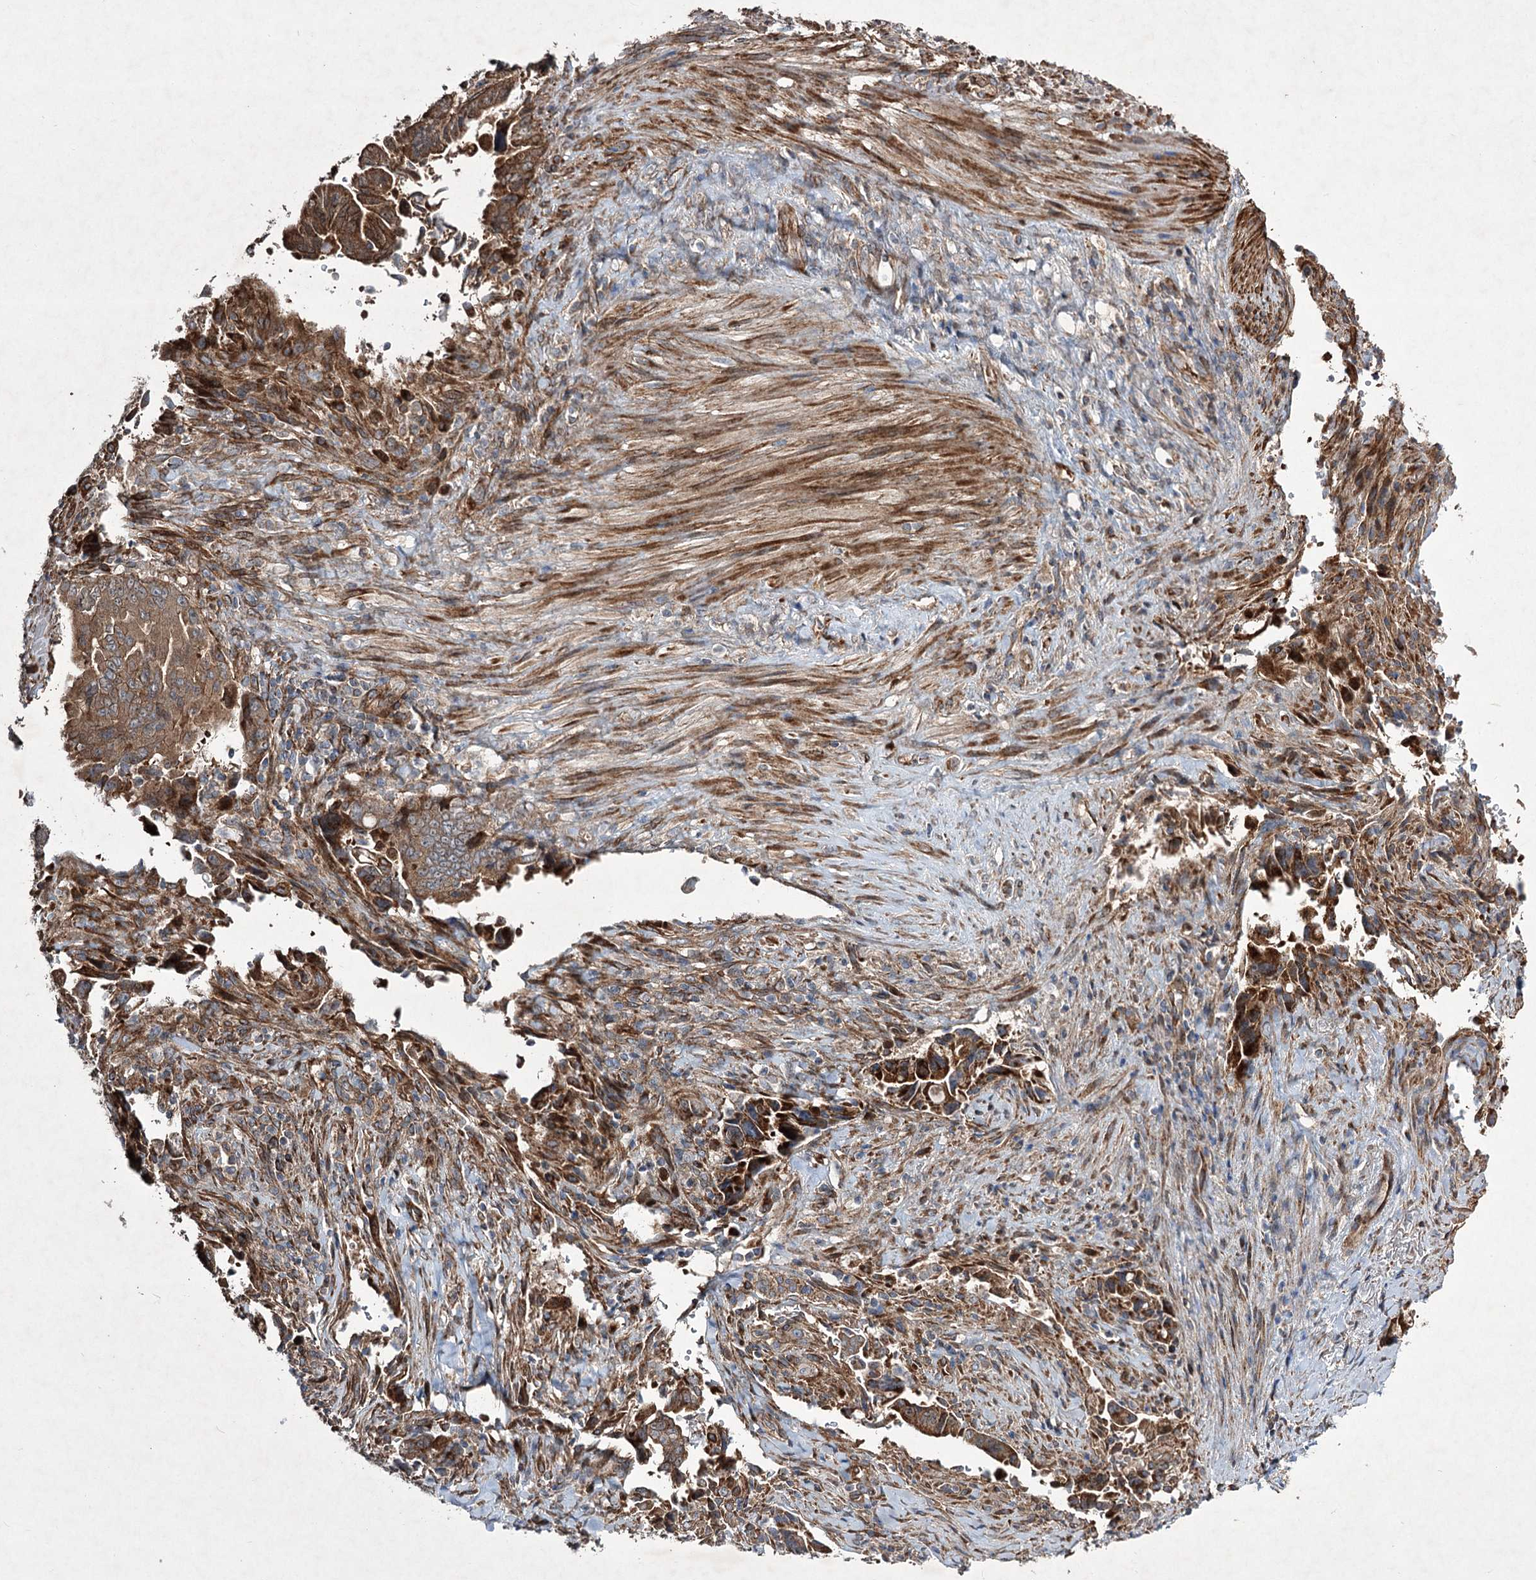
{"staining": {"intensity": "moderate", "quantity": ">75%", "location": "cytoplasmic/membranous"}, "tissue": "pancreatic cancer", "cell_type": "Tumor cells", "image_type": "cancer", "snomed": [{"axis": "morphology", "description": "Adenocarcinoma, NOS"}, {"axis": "topography", "description": "Pancreas"}], "caption": "This is an image of immunohistochemistry (IHC) staining of adenocarcinoma (pancreatic), which shows moderate positivity in the cytoplasmic/membranous of tumor cells.", "gene": "SERINC5", "patient": {"sex": "male", "age": 70}}